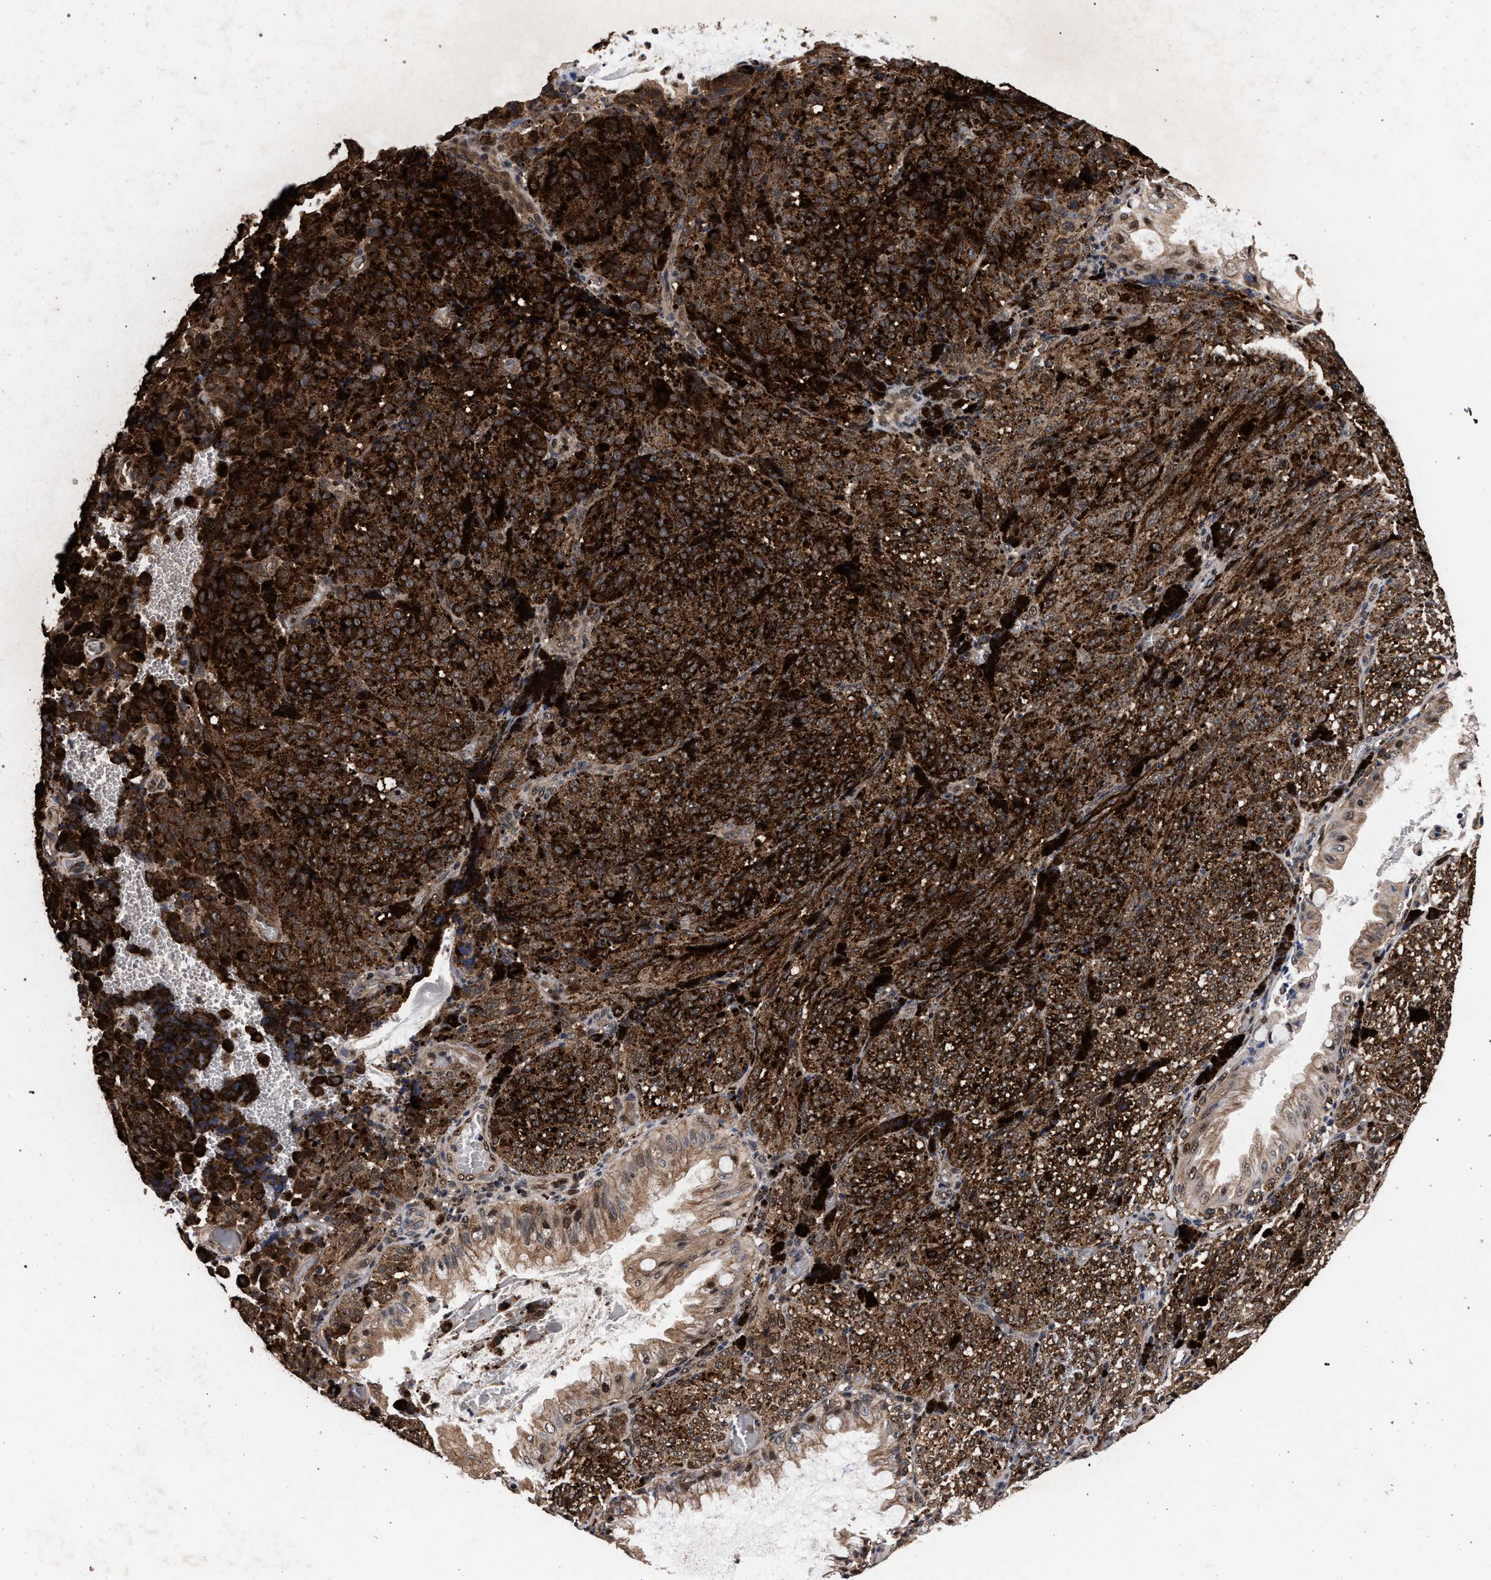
{"staining": {"intensity": "moderate", "quantity": ">75%", "location": "cytoplasmic/membranous"}, "tissue": "melanoma", "cell_type": "Tumor cells", "image_type": "cancer", "snomed": [{"axis": "morphology", "description": "Malignant melanoma, NOS"}, {"axis": "topography", "description": "Rectum"}], "caption": "Moderate cytoplasmic/membranous positivity for a protein is seen in approximately >75% of tumor cells of melanoma using IHC.", "gene": "ACOX1", "patient": {"sex": "female", "age": 81}}